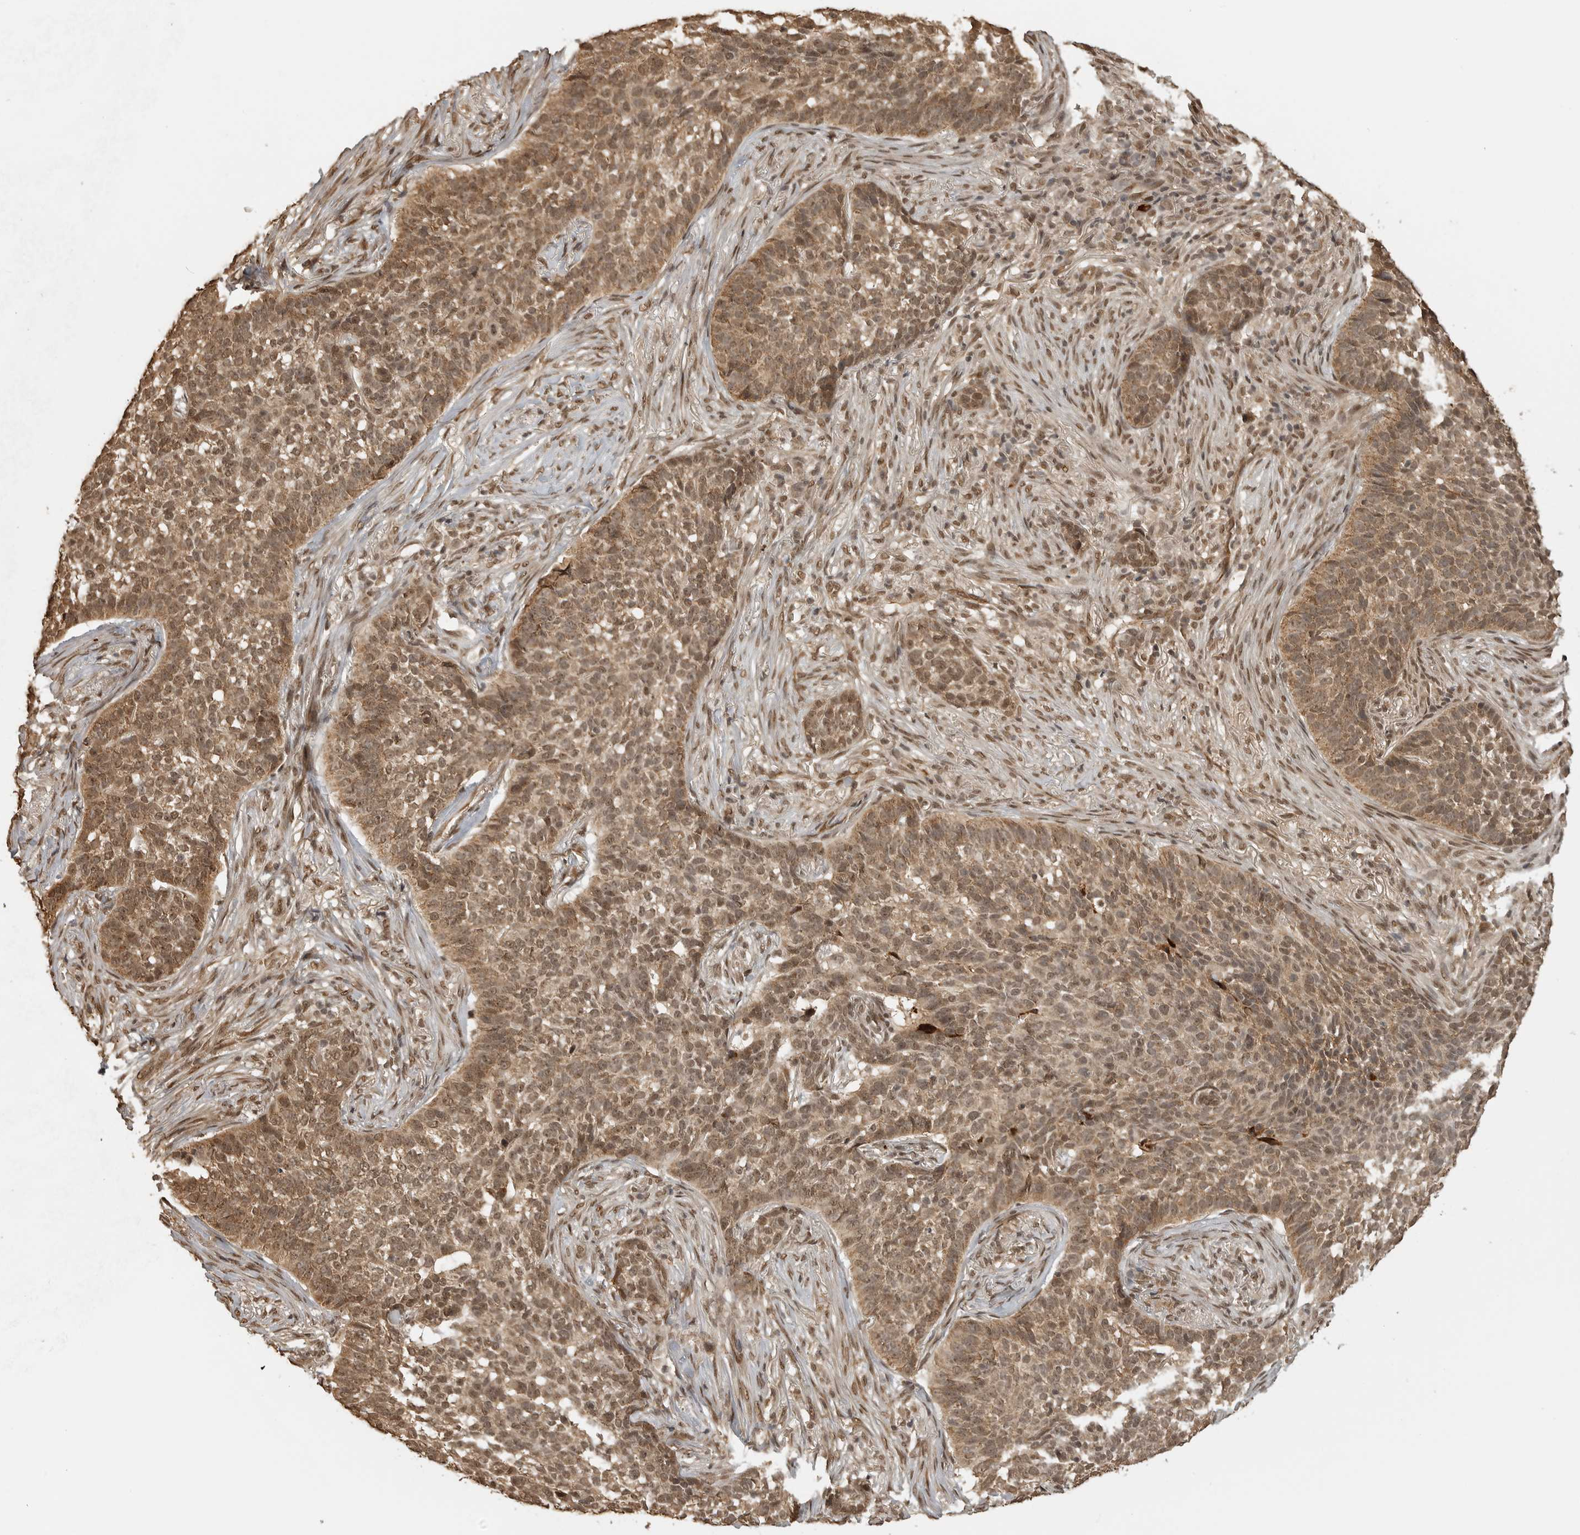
{"staining": {"intensity": "moderate", "quantity": ">75%", "location": "cytoplasmic/membranous,nuclear"}, "tissue": "skin cancer", "cell_type": "Tumor cells", "image_type": "cancer", "snomed": [{"axis": "morphology", "description": "Basal cell carcinoma"}, {"axis": "topography", "description": "Skin"}], "caption": "Immunohistochemistry of human skin basal cell carcinoma exhibits medium levels of moderate cytoplasmic/membranous and nuclear positivity in about >75% of tumor cells. The protein is shown in brown color, while the nuclei are stained blue.", "gene": "CLOCK", "patient": {"sex": "male", "age": 85}}